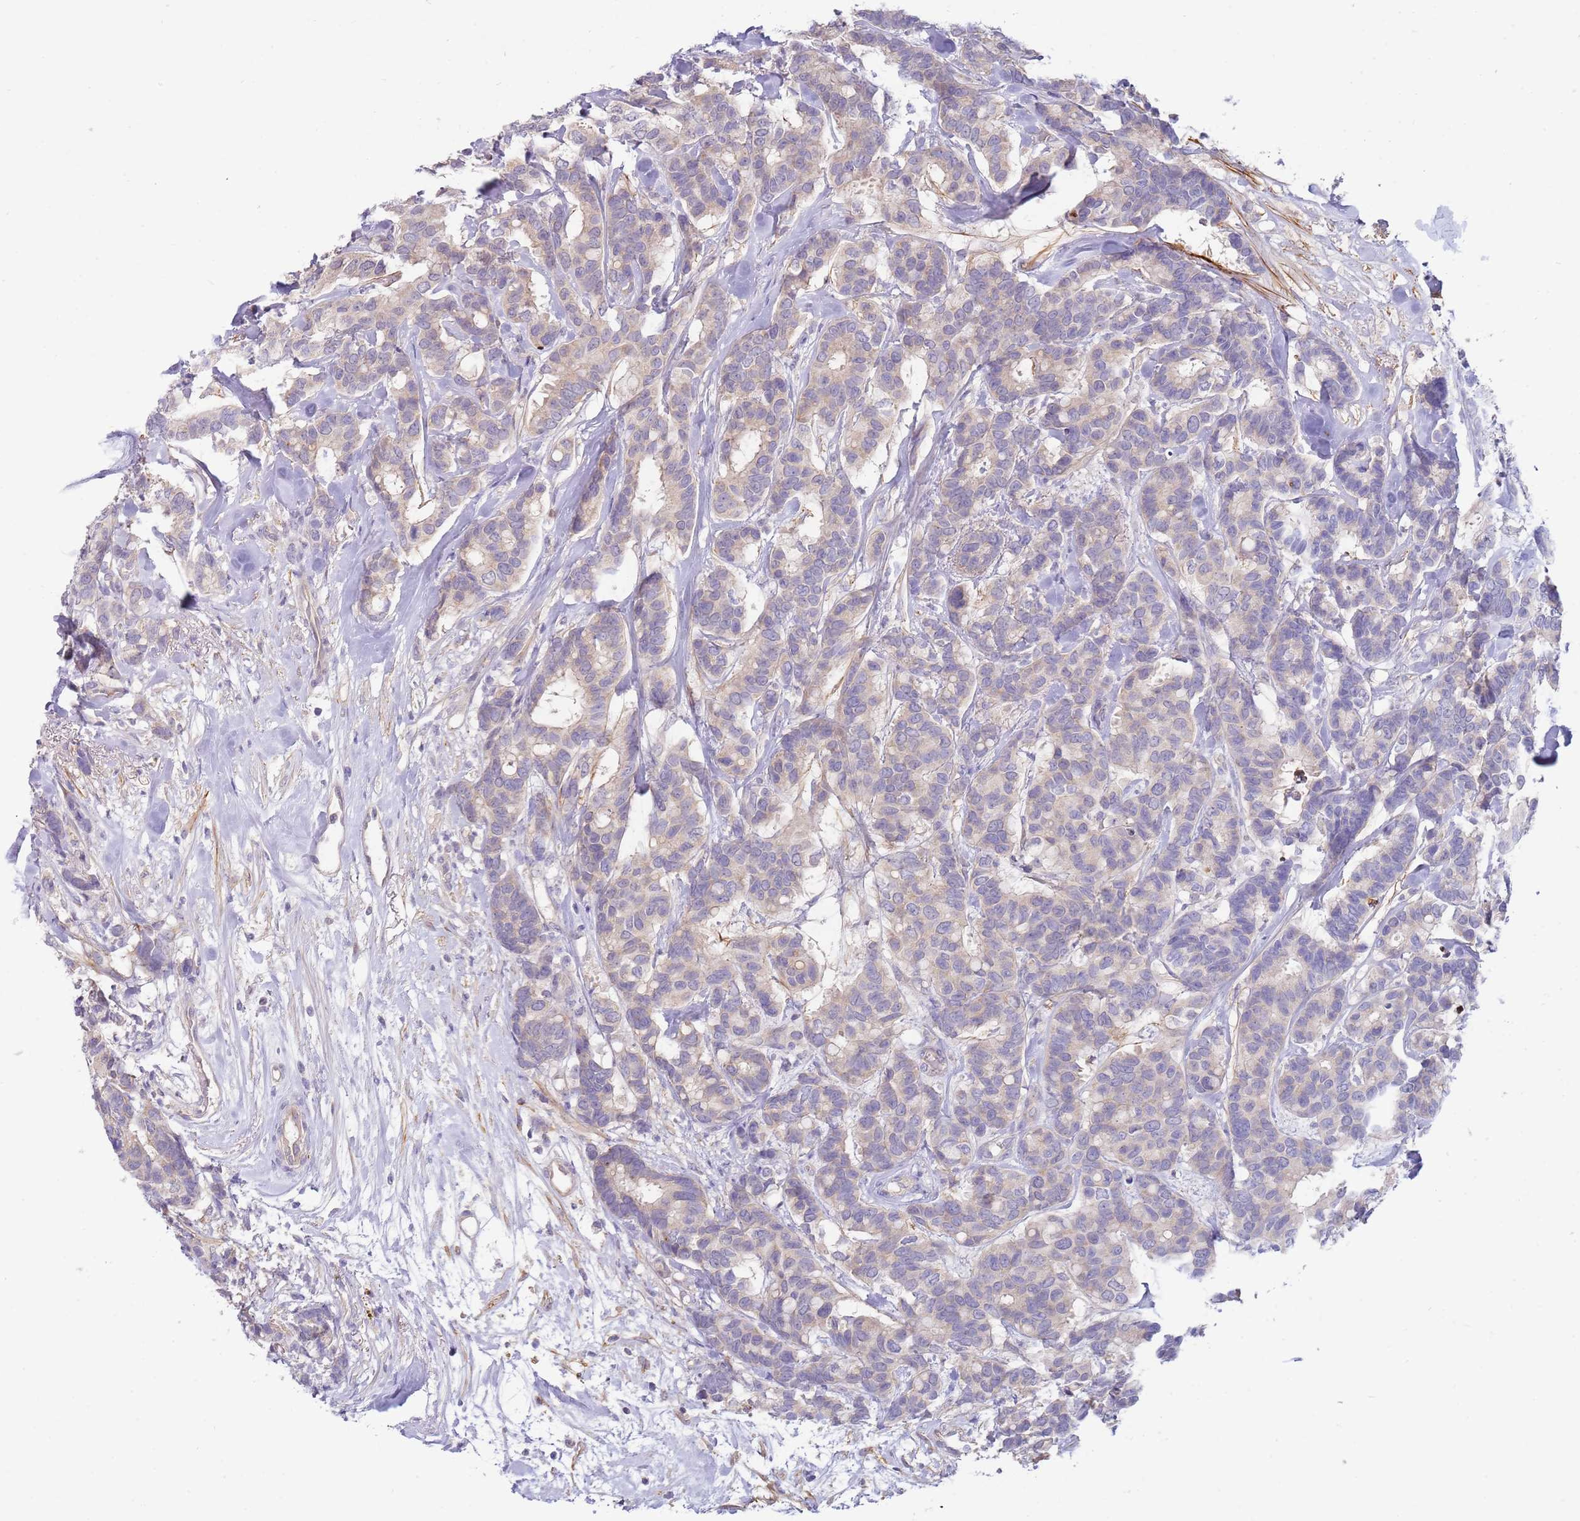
{"staining": {"intensity": "weak", "quantity": "25%-75%", "location": "cytoplasmic/membranous"}, "tissue": "breast cancer", "cell_type": "Tumor cells", "image_type": "cancer", "snomed": [{"axis": "morphology", "description": "Duct carcinoma"}, {"axis": "topography", "description": "Breast"}], "caption": "This micrograph reveals invasive ductal carcinoma (breast) stained with immunohistochemistry to label a protein in brown. The cytoplasmic/membranous of tumor cells show weak positivity for the protein. Nuclei are counter-stained blue.", "gene": "STK25", "patient": {"sex": "female", "age": 87}}